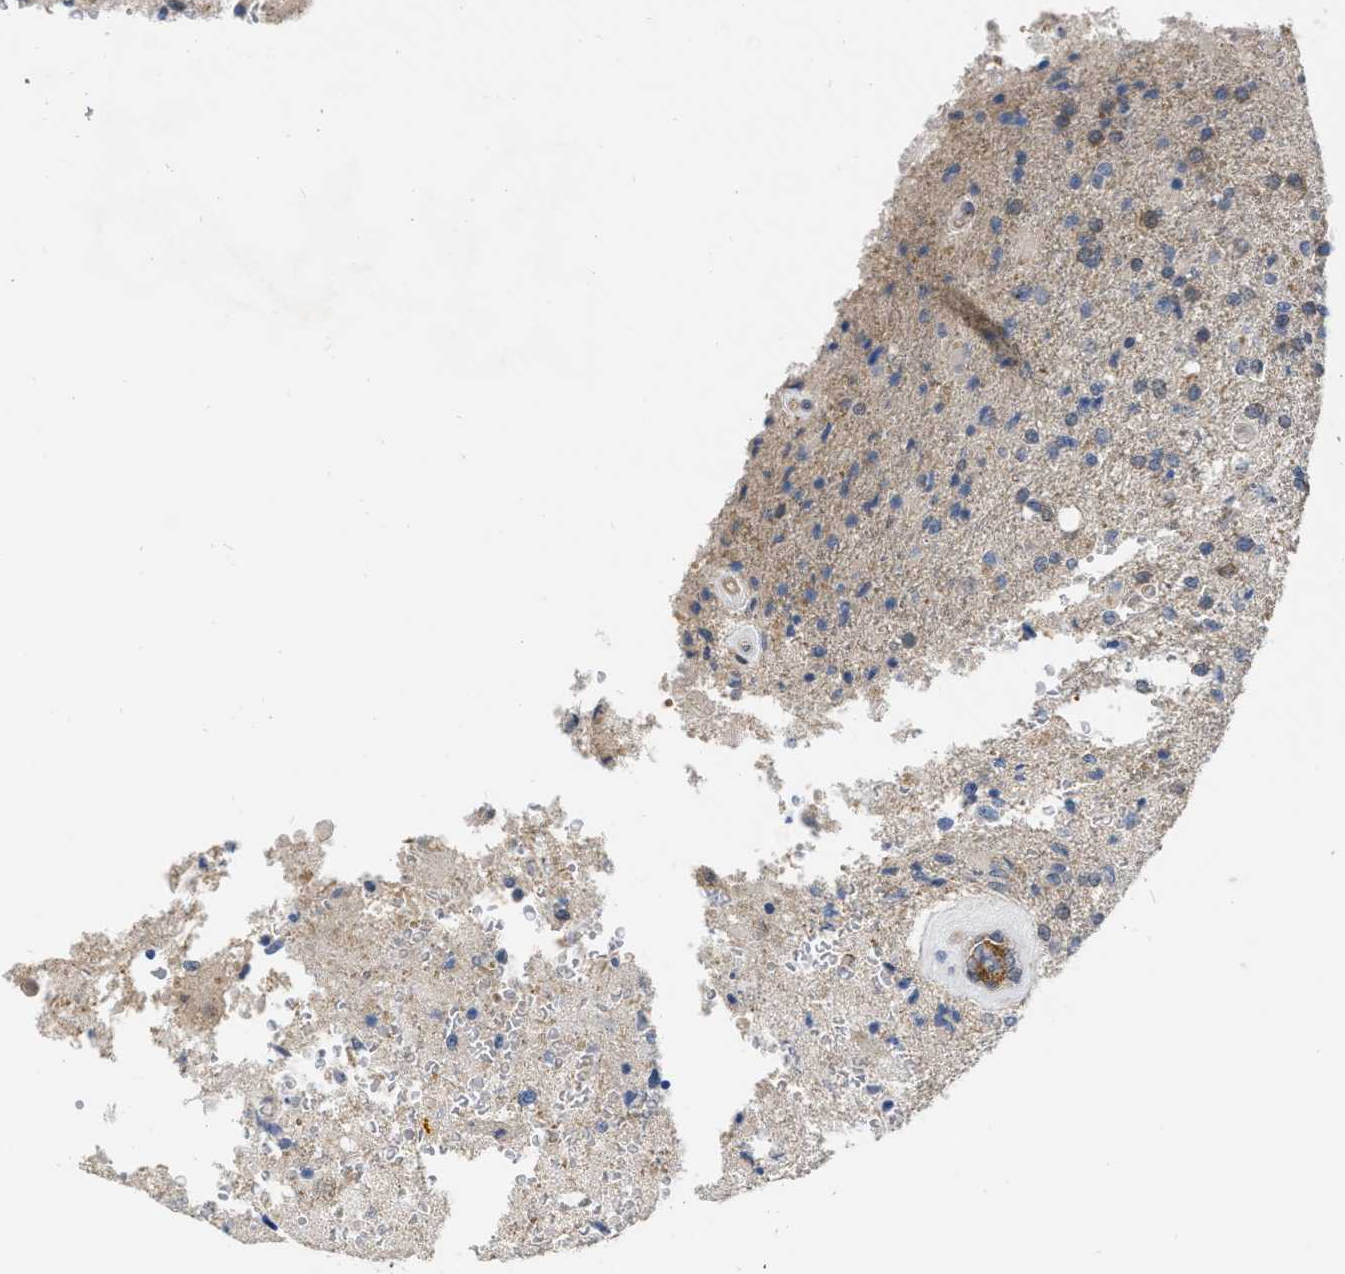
{"staining": {"intensity": "negative", "quantity": "none", "location": "none"}, "tissue": "glioma", "cell_type": "Tumor cells", "image_type": "cancer", "snomed": [{"axis": "morphology", "description": "Normal tissue, NOS"}, {"axis": "morphology", "description": "Glioma, malignant, High grade"}, {"axis": "topography", "description": "Cerebral cortex"}], "caption": "DAB immunohistochemical staining of human glioma demonstrates no significant positivity in tumor cells.", "gene": "NAPEPLD", "patient": {"sex": "male", "age": 77}}